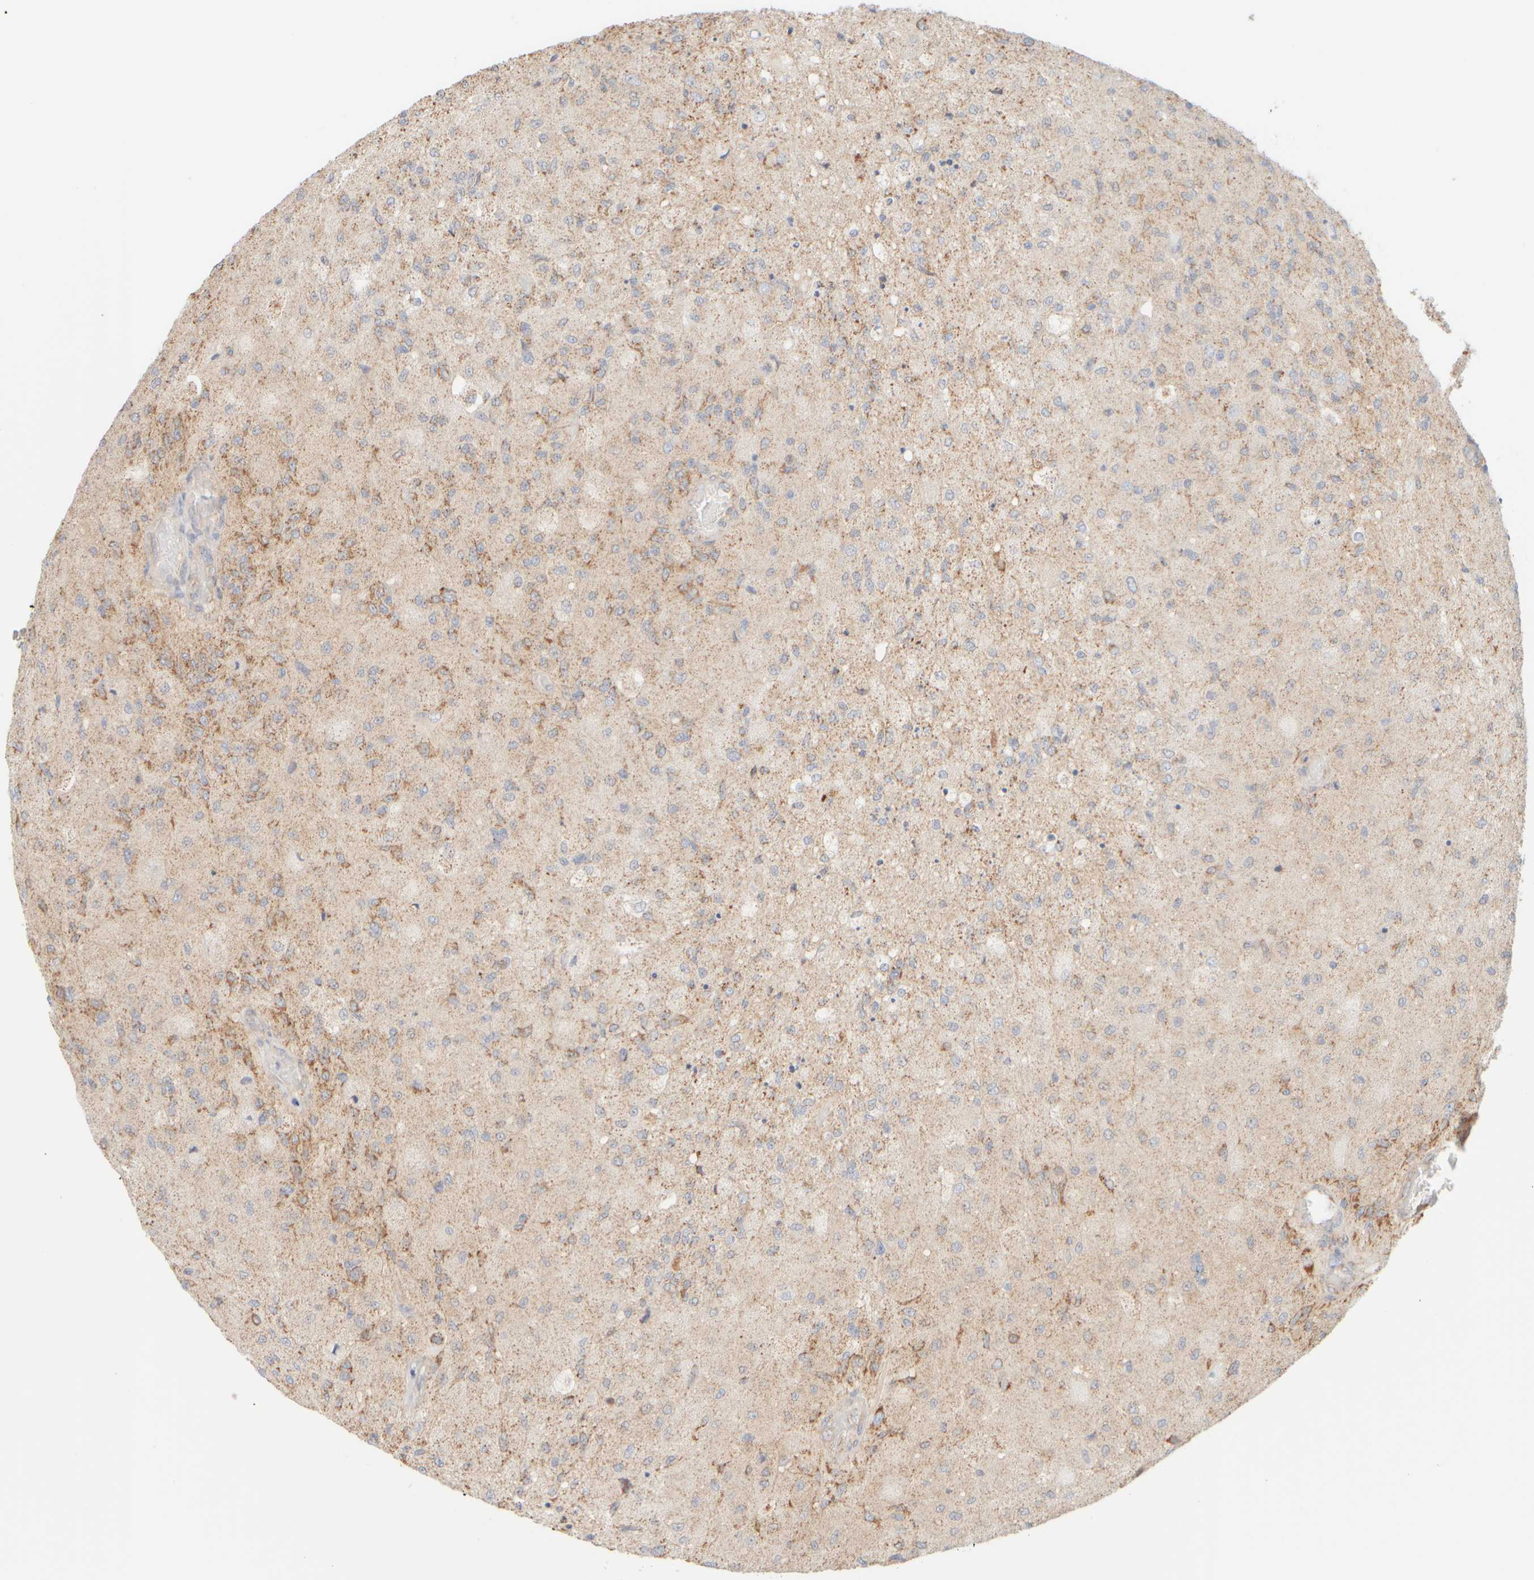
{"staining": {"intensity": "moderate", "quantity": "25%-75%", "location": "cytoplasmic/membranous"}, "tissue": "glioma", "cell_type": "Tumor cells", "image_type": "cancer", "snomed": [{"axis": "morphology", "description": "Normal tissue, NOS"}, {"axis": "morphology", "description": "Glioma, malignant, High grade"}, {"axis": "topography", "description": "Cerebral cortex"}], "caption": "A photomicrograph of glioma stained for a protein displays moderate cytoplasmic/membranous brown staining in tumor cells.", "gene": "APBB2", "patient": {"sex": "male", "age": 77}}